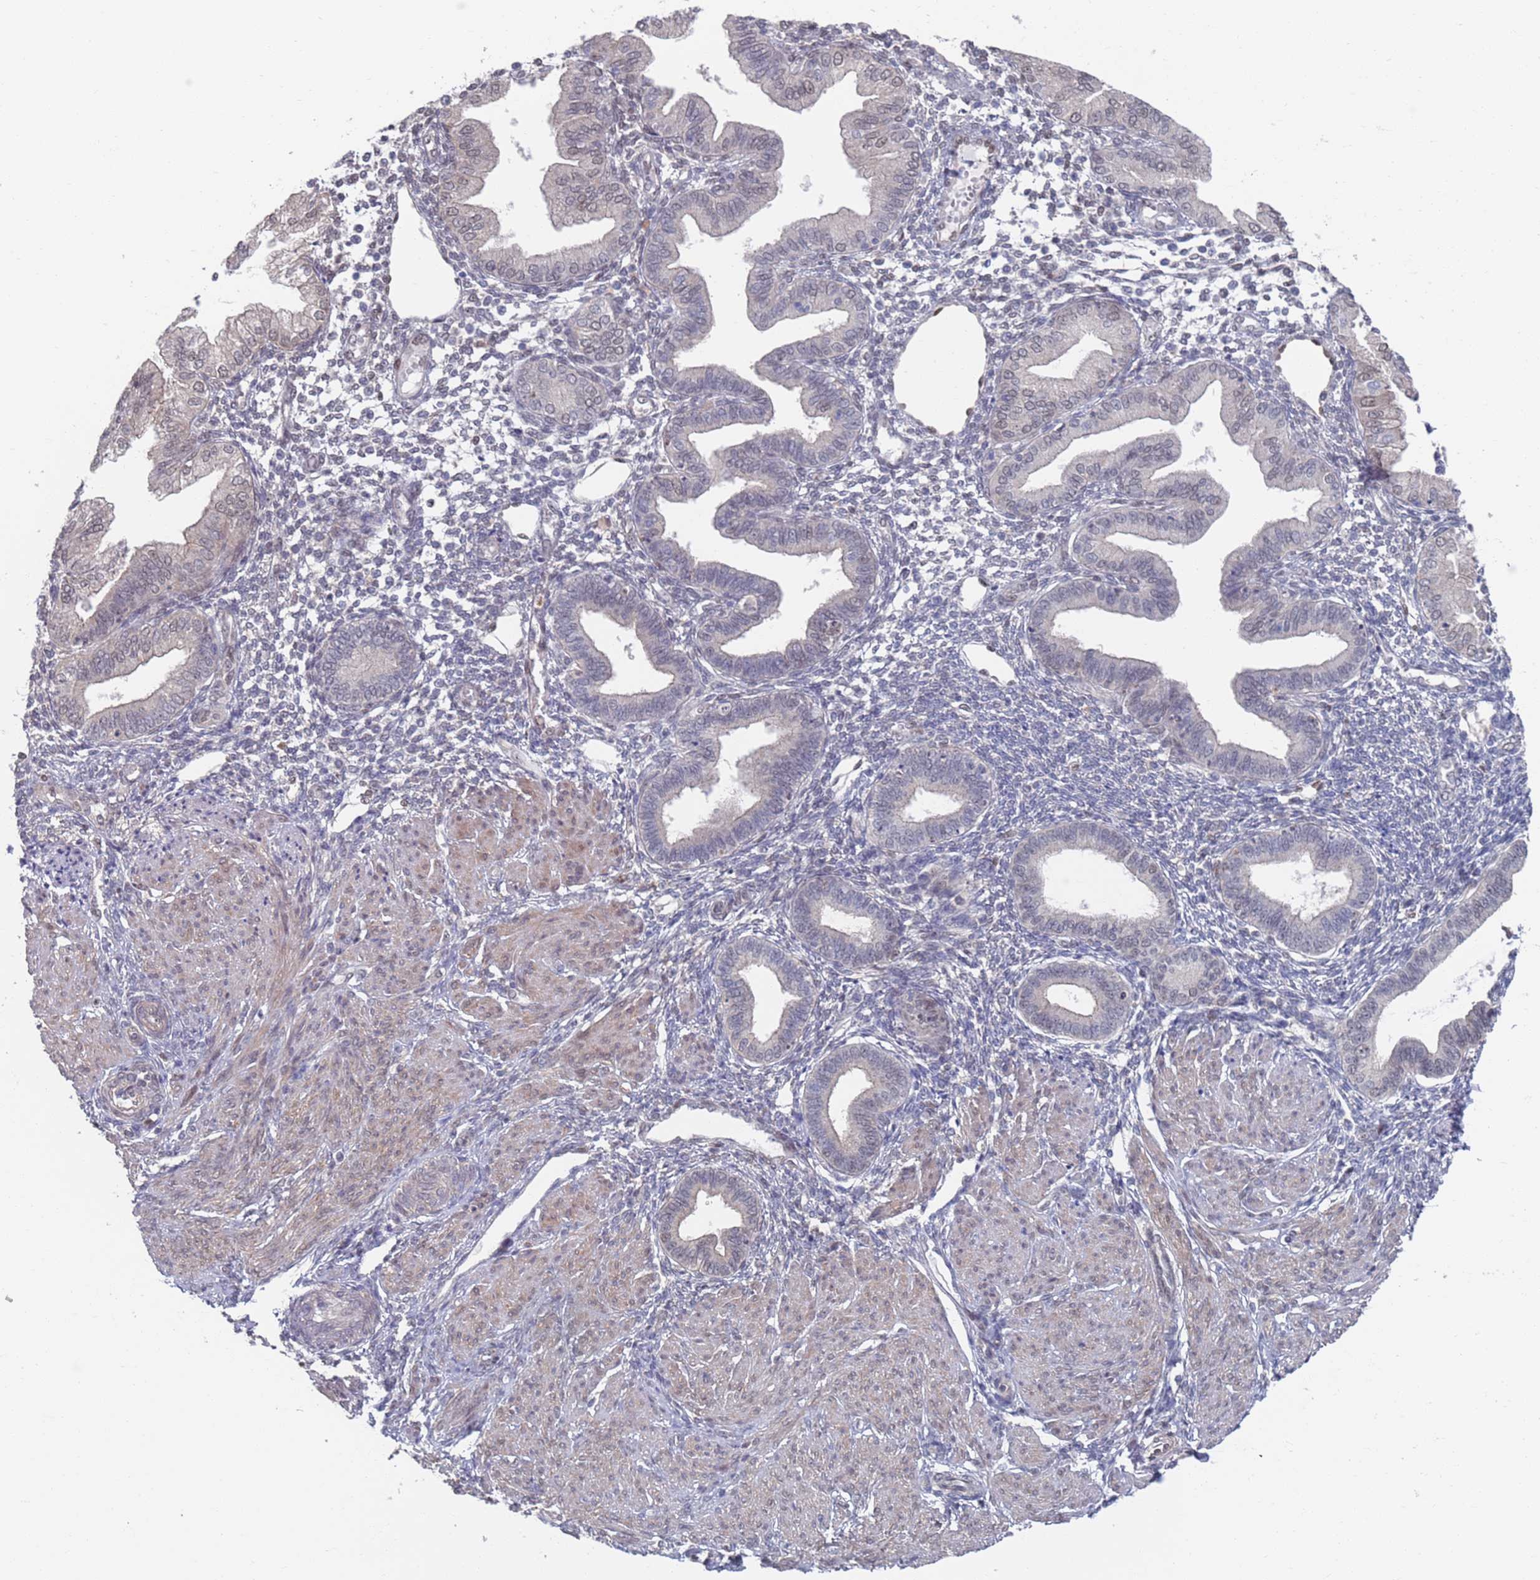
{"staining": {"intensity": "negative", "quantity": "none", "location": "none"}, "tissue": "endometrium", "cell_type": "Cells in endometrial stroma", "image_type": "normal", "snomed": [{"axis": "morphology", "description": "Normal tissue, NOS"}, {"axis": "topography", "description": "Endometrium"}], "caption": "Histopathology image shows no significant protein positivity in cells in endometrial stroma of benign endometrium. The staining is performed using DAB brown chromogen with nuclei counter-stained in using hematoxylin.", "gene": "RPP25", "patient": {"sex": "female", "age": 53}}